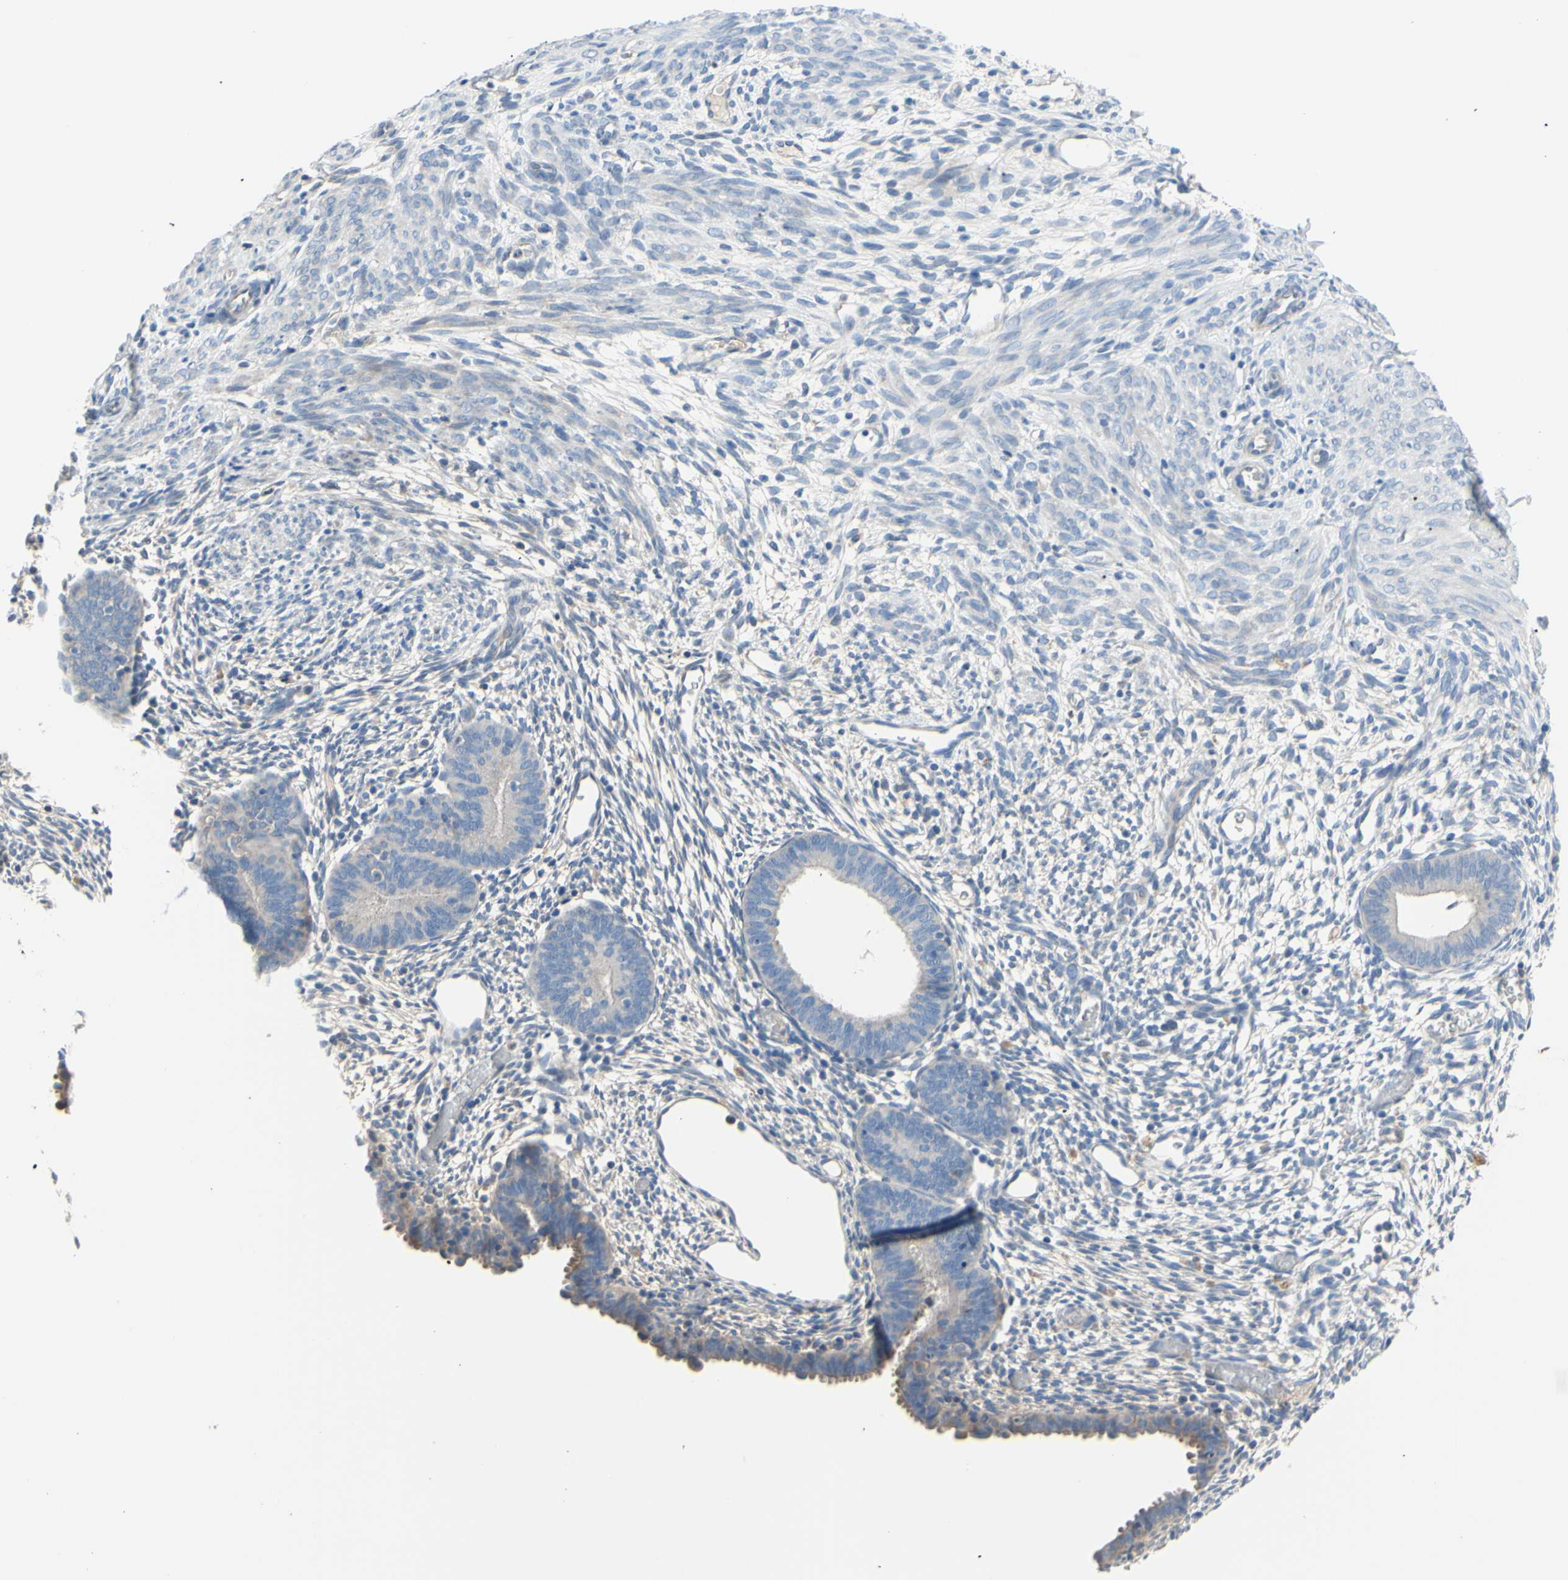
{"staining": {"intensity": "negative", "quantity": "none", "location": "none"}, "tissue": "endometrium", "cell_type": "Cells in endometrial stroma", "image_type": "normal", "snomed": [{"axis": "morphology", "description": "Normal tissue, NOS"}, {"axis": "morphology", "description": "Atrophy, NOS"}, {"axis": "topography", "description": "Uterus"}, {"axis": "topography", "description": "Endometrium"}], "caption": "Immunohistochemical staining of benign human endometrium exhibits no significant expression in cells in endometrial stroma.", "gene": "TMEM59L", "patient": {"sex": "female", "age": 68}}